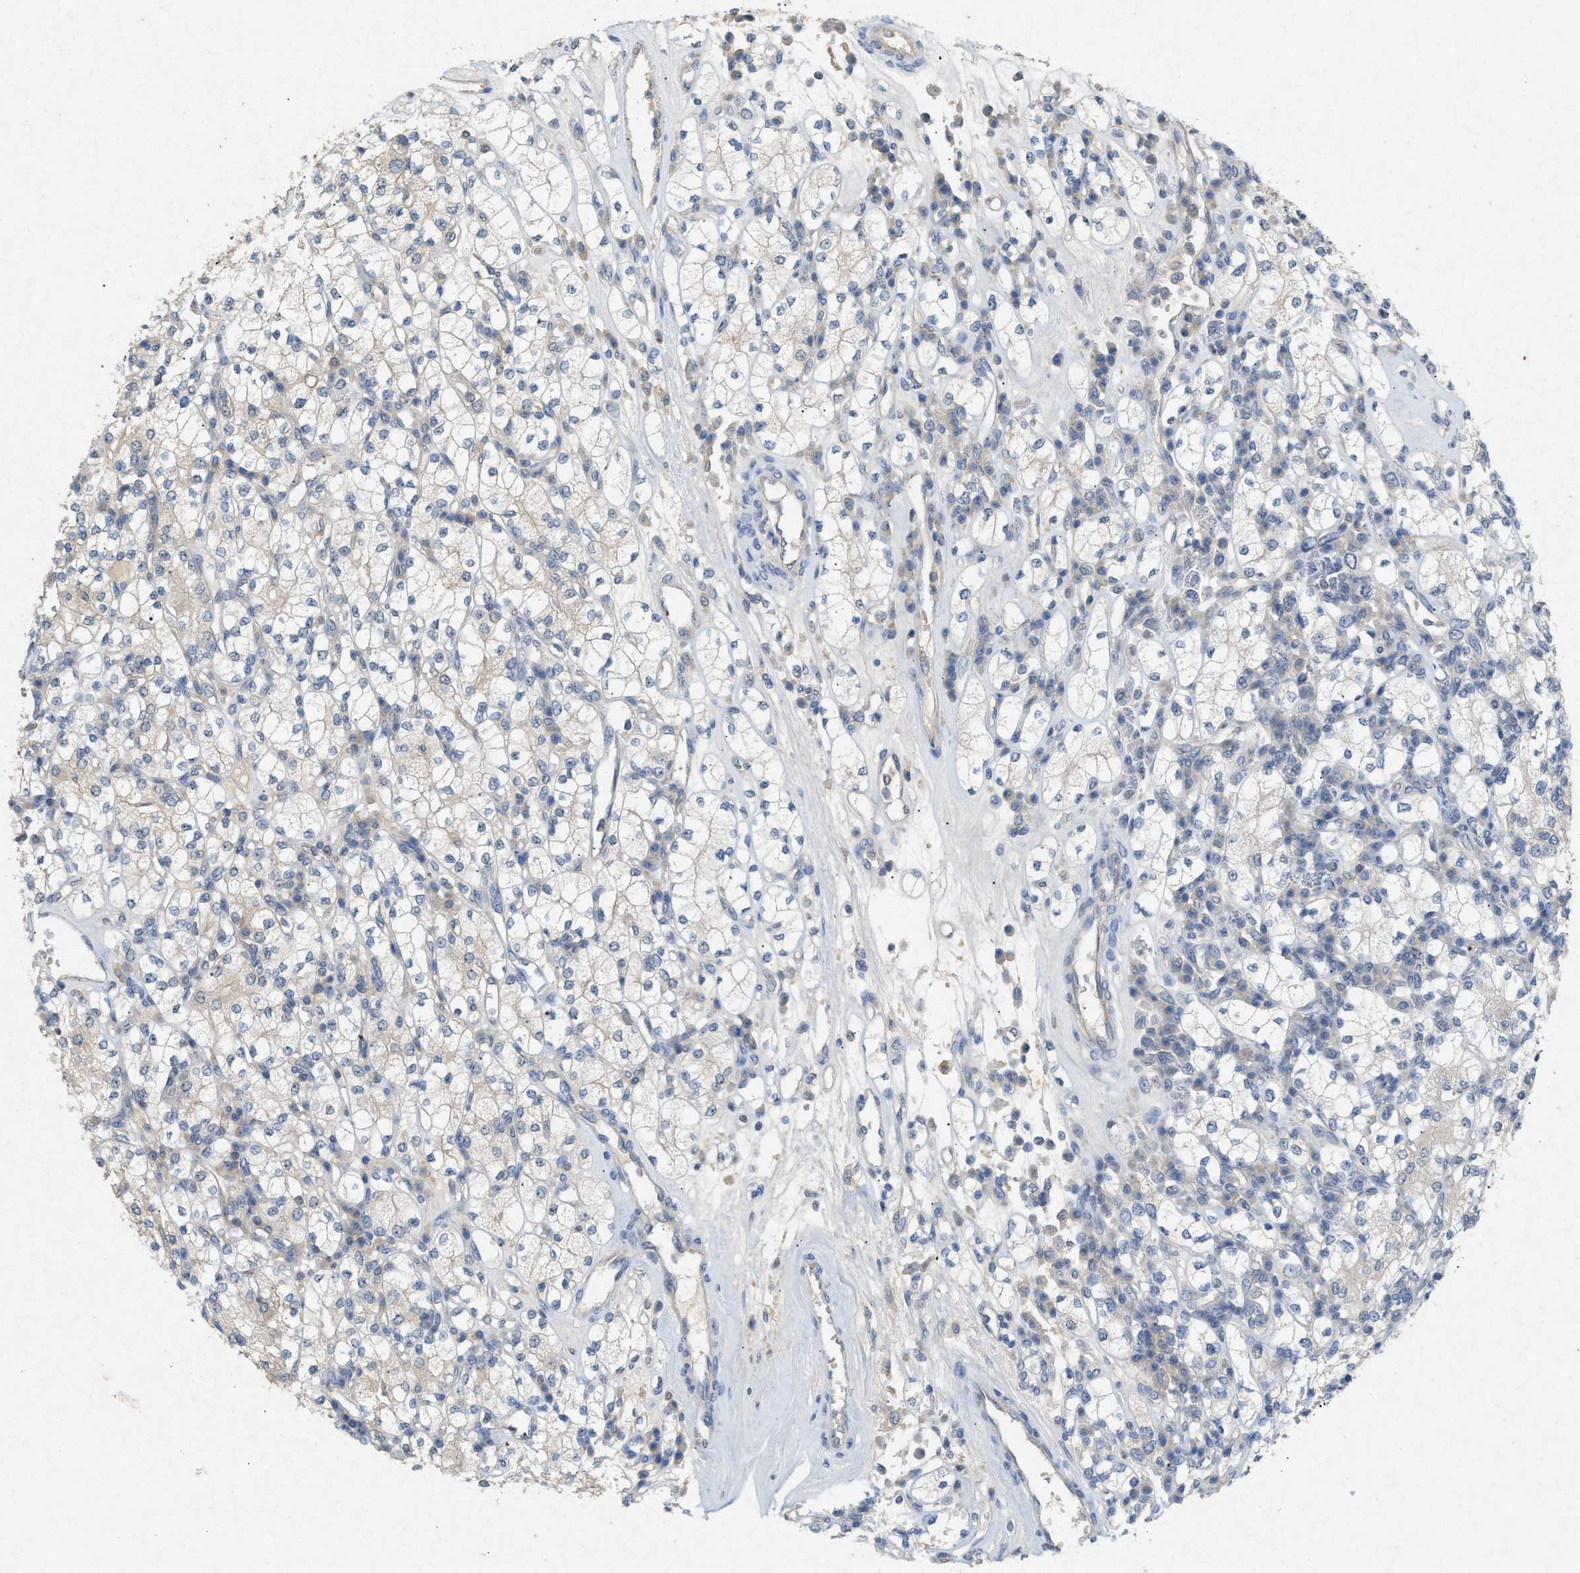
{"staining": {"intensity": "negative", "quantity": "none", "location": "none"}, "tissue": "renal cancer", "cell_type": "Tumor cells", "image_type": "cancer", "snomed": [{"axis": "morphology", "description": "Adenocarcinoma, NOS"}, {"axis": "topography", "description": "Kidney"}], "caption": "Immunohistochemistry histopathology image of neoplastic tissue: adenocarcinoma (renal) stained with DAB (3,3'-diaminobenzidine) shows no significant protein positivity in tumor cells.", "gene": "DCAF7", "patient": {"sex": "male", "age": 77}}